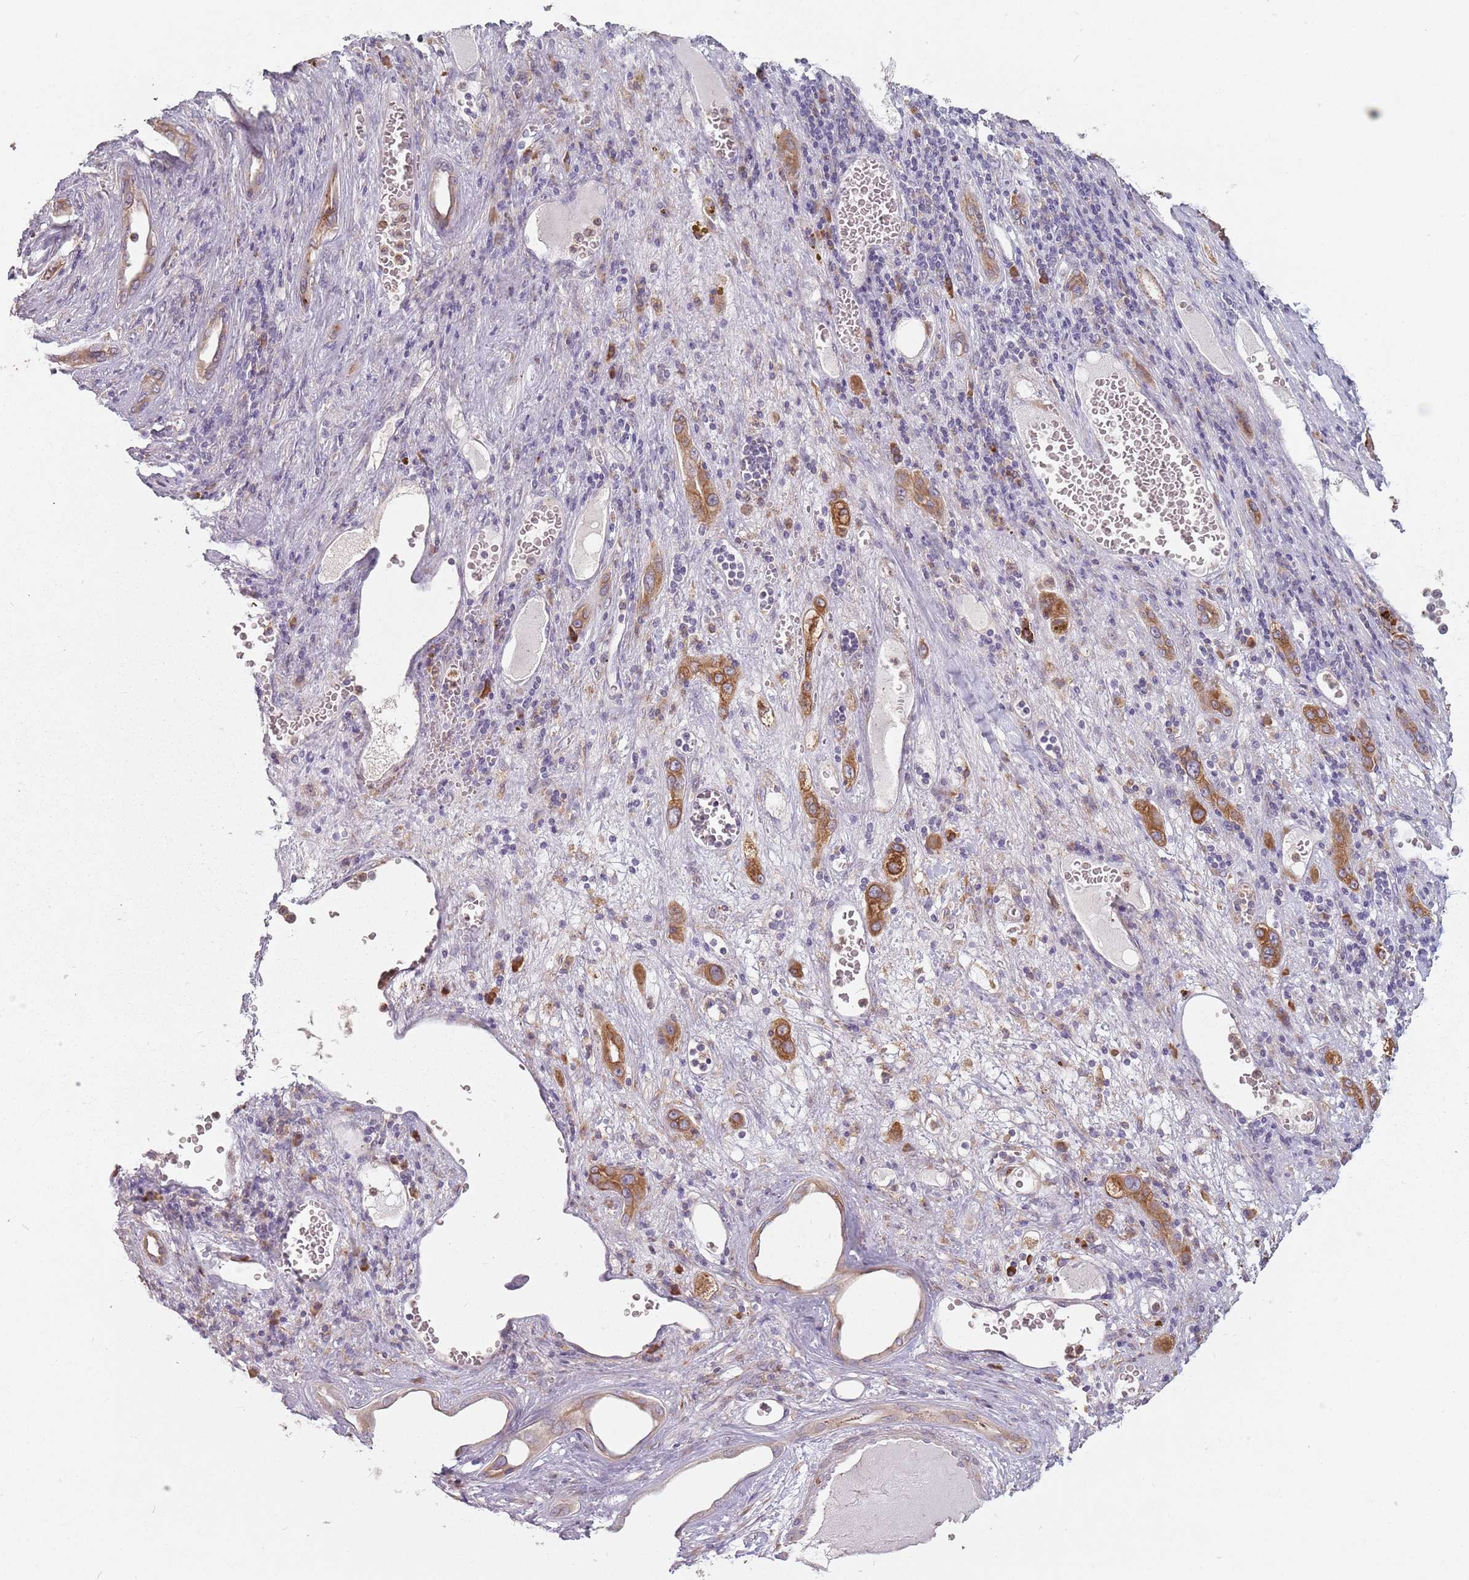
{"staining": {"intensity": "moderate", "quantity": ">75%", "location": "cytoplasmic/membranous"}, "tissue": "liver cancer", "cell_type": "Tumor cells", "image_type": "cancer", "snomed": [{"axis": "morphology", "description": "Carcinoma, Hepatocellular, NOS"}, {"axis": "topography", "description": "Liver"}], "caption": "Protein expression analysis of human liver cancer (hepatocellular carcinoma) reveals moderate cytoplasmic/membranous positivity in about >75% of tumor cells.", "gene": "RPS9", "patient": {"sex": "female", "age": 73}}